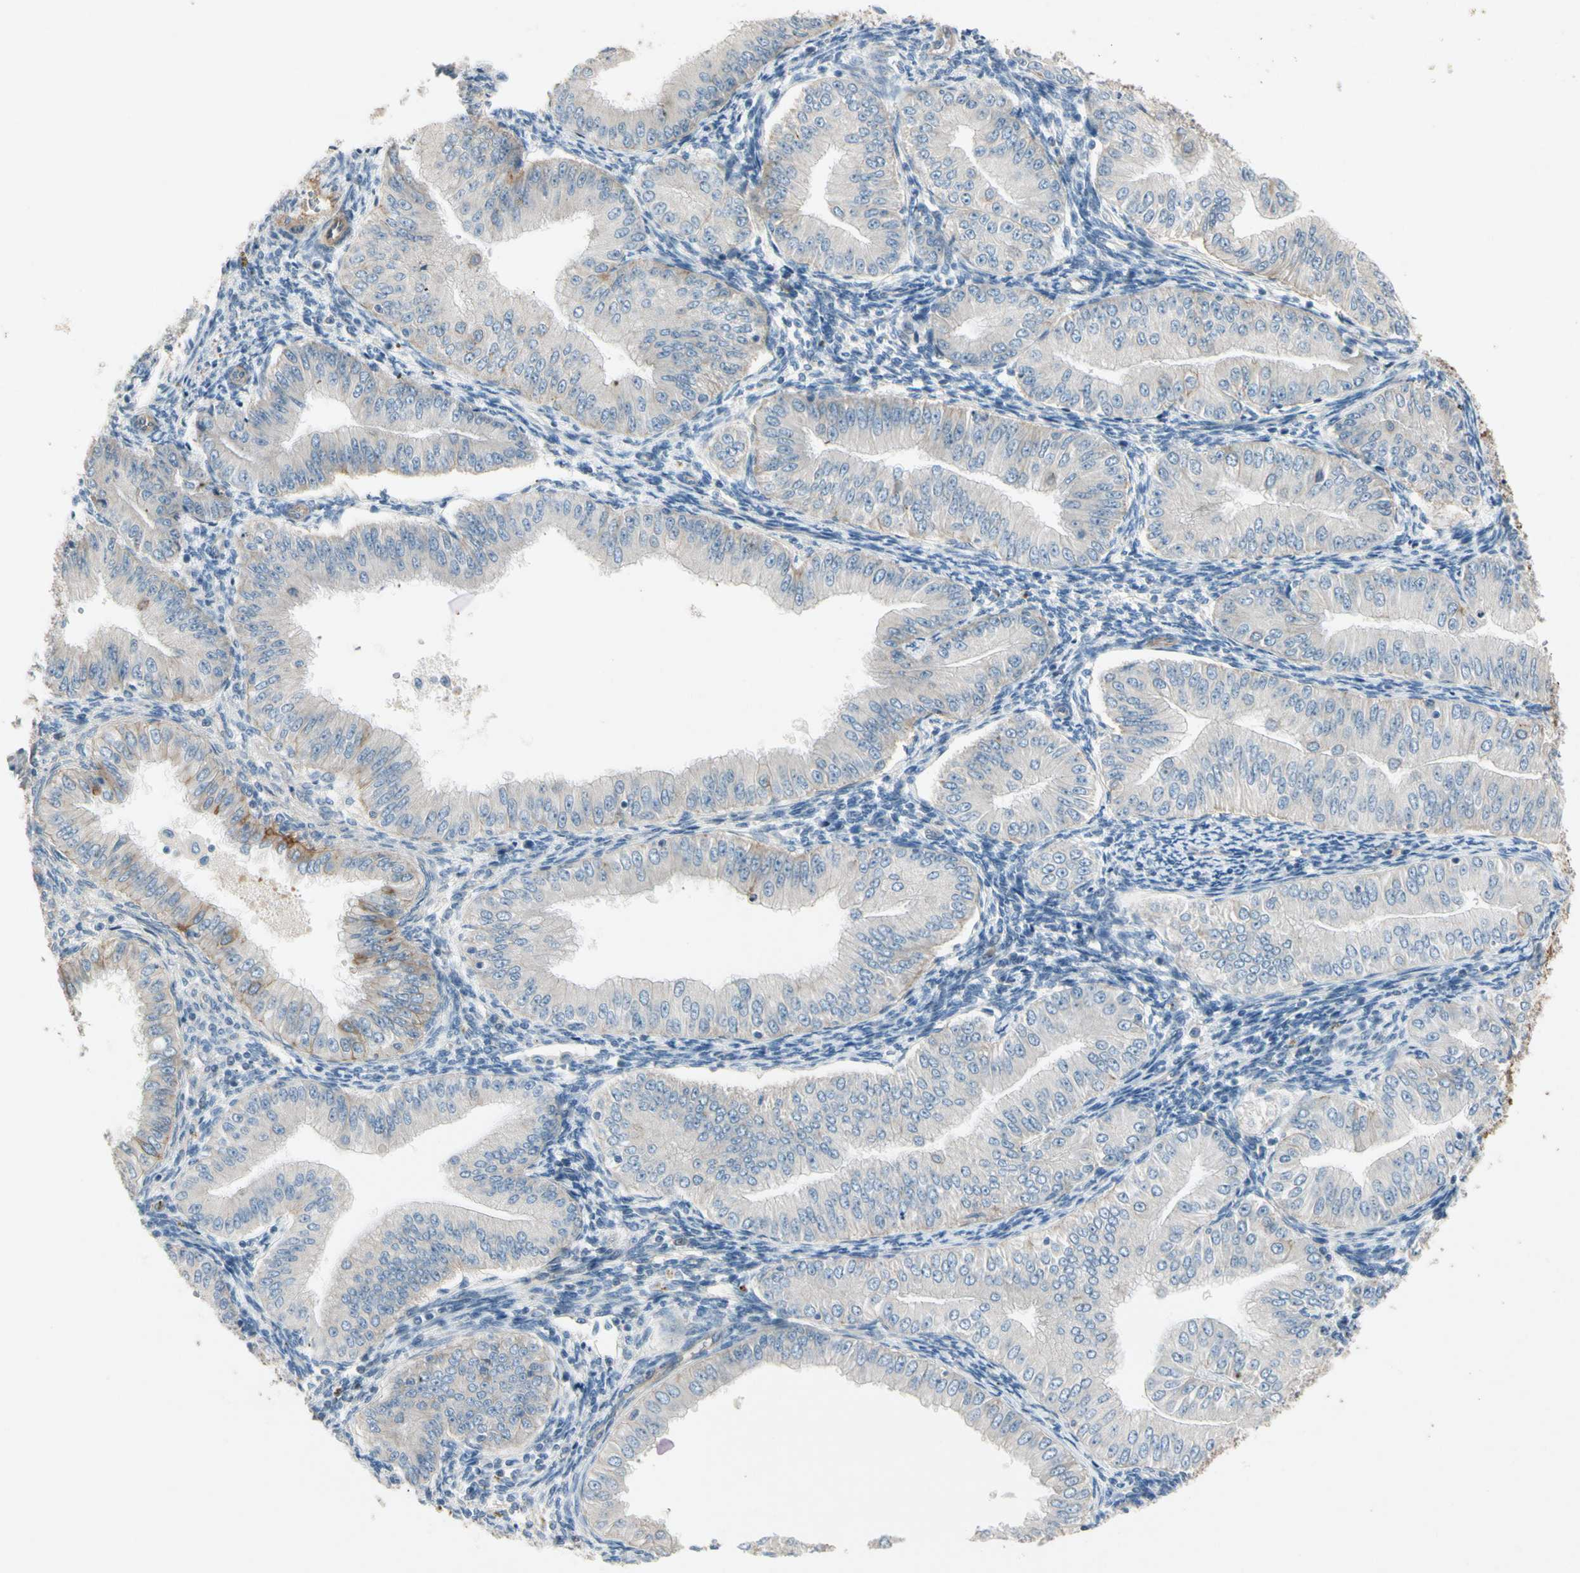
{"staining": {"intensity": "weak", "quantity": "<25%", "location": "cytoplasmic/membranous"}, "tissue": "endometrial cancer", "cell_type": "Tumor cells", "image_type": "cancer", "snomed": [{"axis": "morphology", "description": "Normal tissue, NOS"}, {"axis": "morphology", "description": "Adenocarcinoma, NOS"}, {"axis": "topography", "description": "Endometrium"}], "caption": "DAB immunohistochemical staining of human endometrial cancer shows no significant expression in tumor cells.", "gene": "ITGA3", "patient": {"sex": "female", "age": 53}}